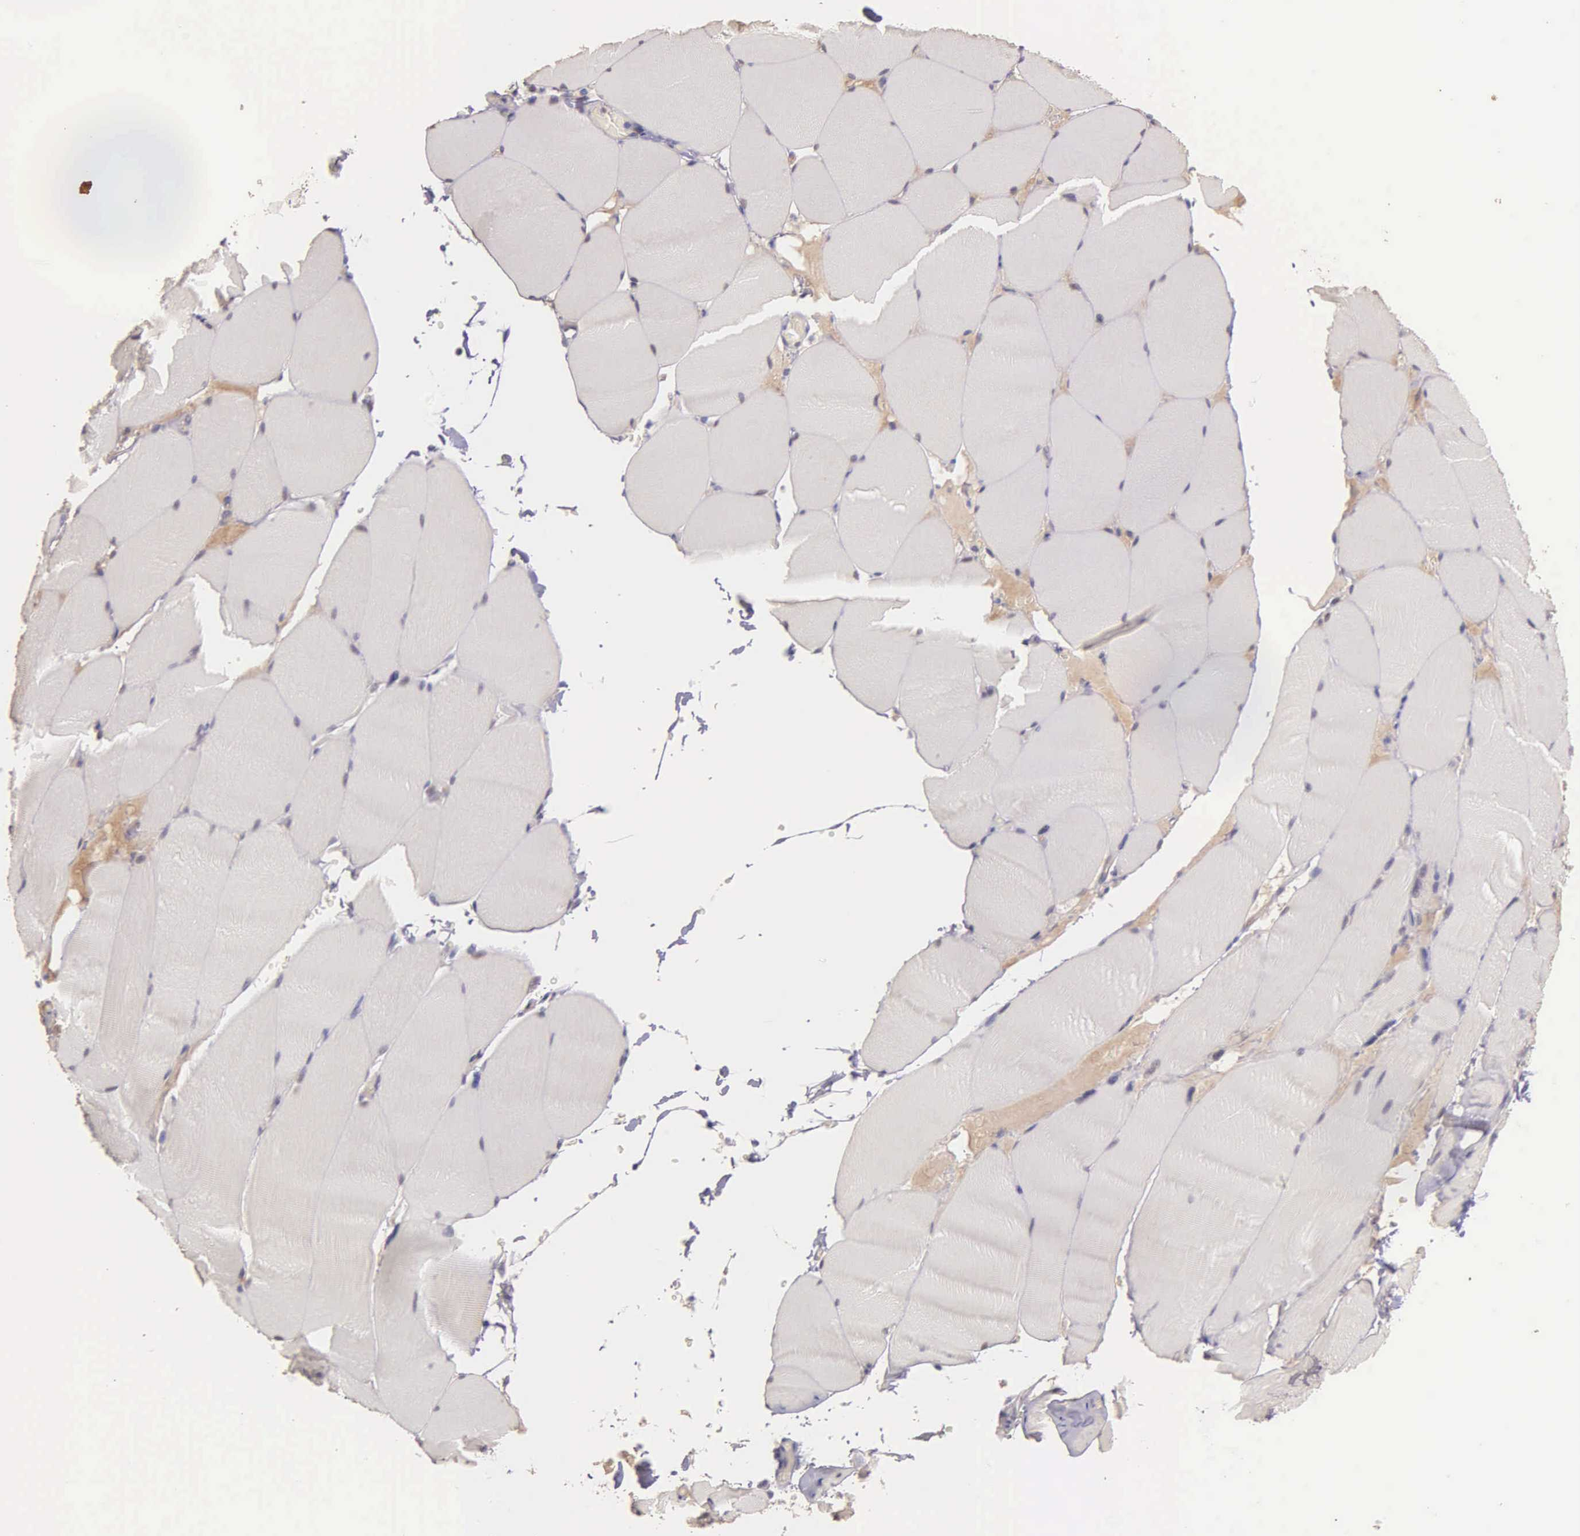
{"staining": {"intensity": "negative", "quantity": "none", "location": "none"}, "tissue": "skeletal muscle", "cell_type": "Myocytes", "image_type": "normal", "snomed": [{"axis": "morphology", "description": "Normal tissue, NOS"}, {"axis": "topography", "description": "Skeletal muscle"}], "caption": "This is an immunohistochemistry (IHC) histopathology image of normal skeletal muscle. There is no staining in myocytes.", "gene": "MCM5", "patient": {"sex": "male", "age": 71}}